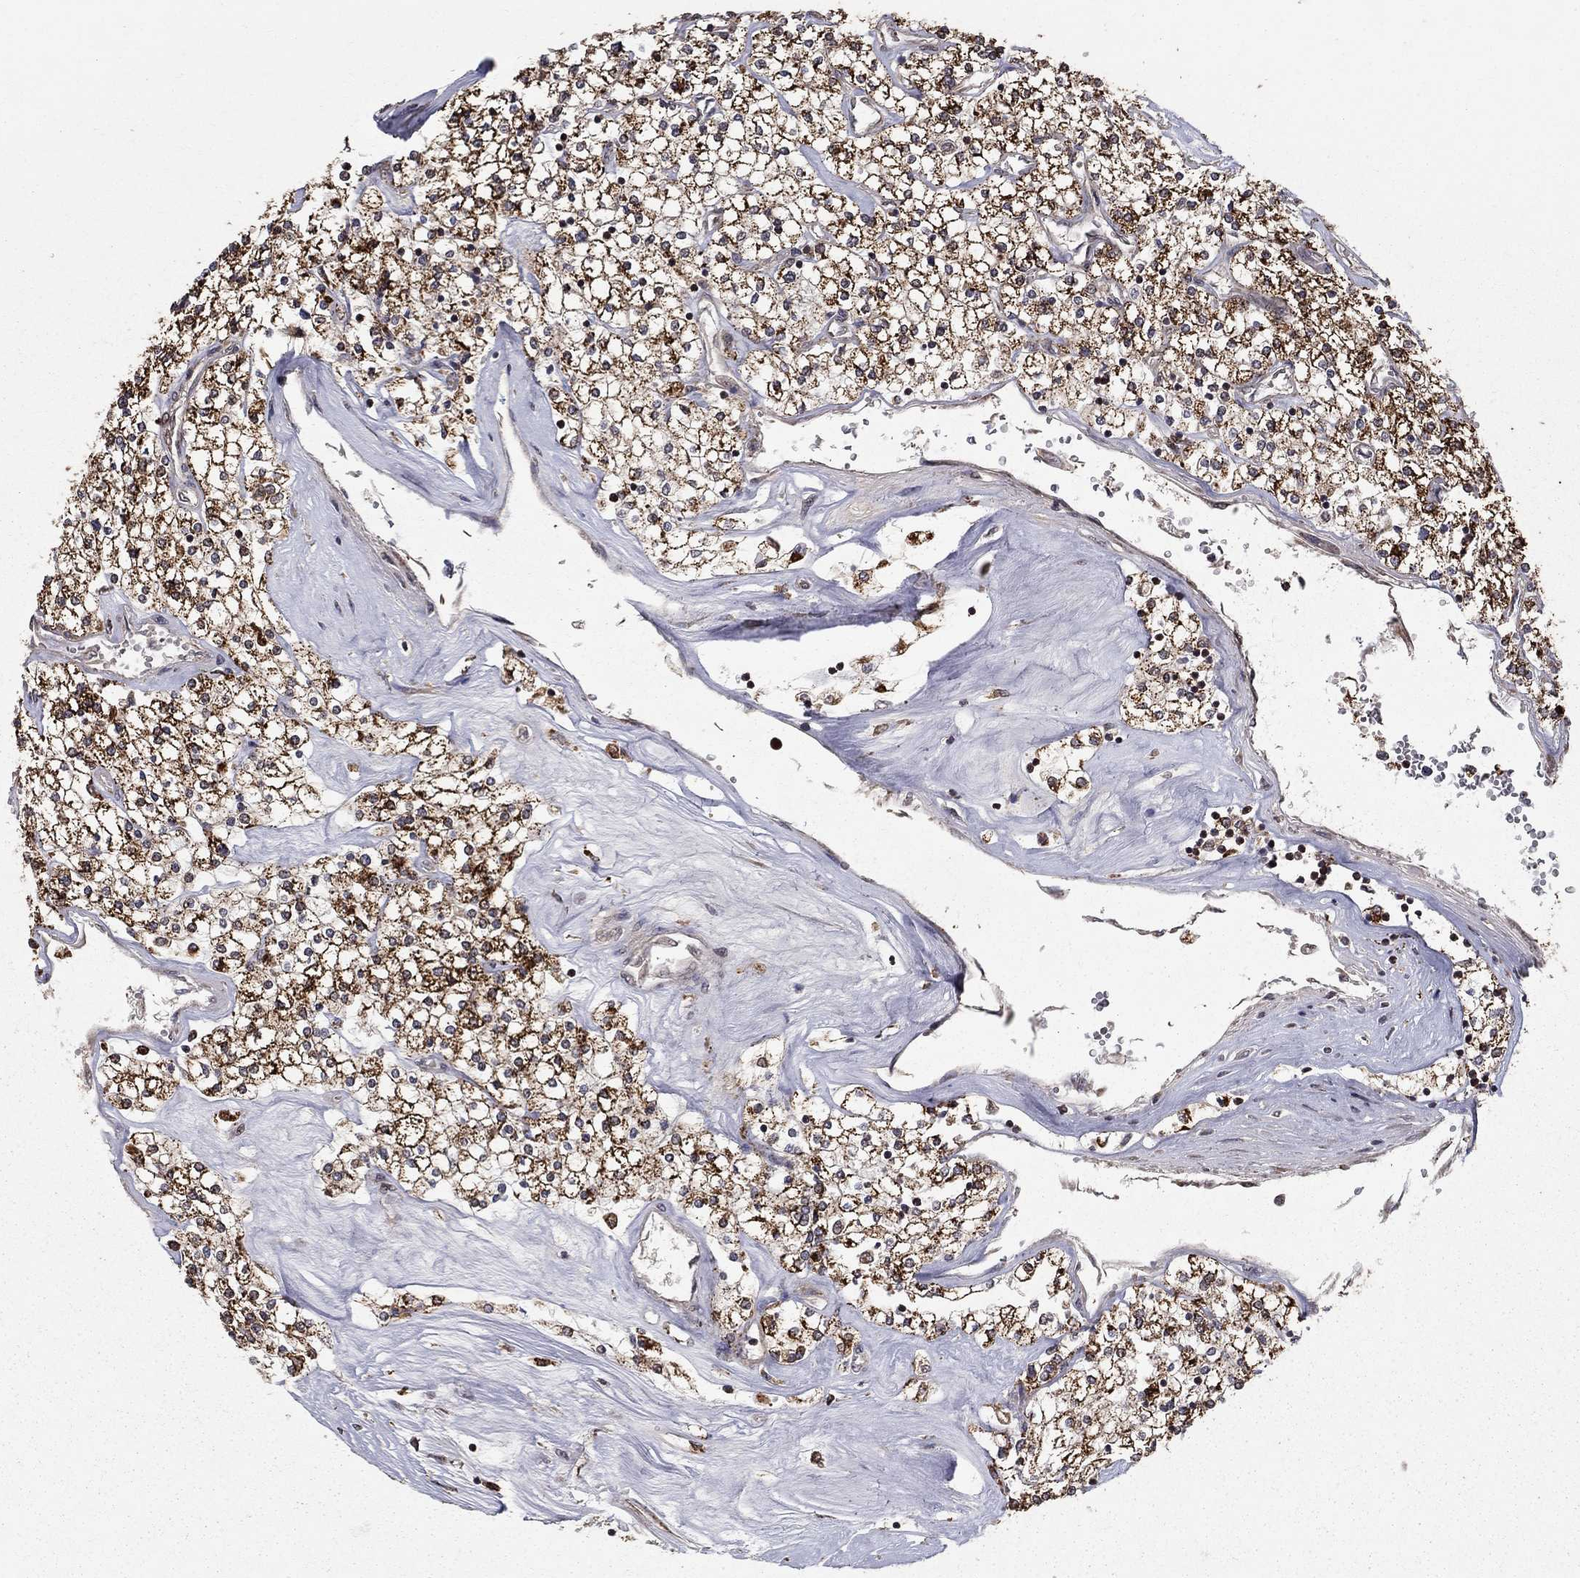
{"staining": {"intensity": "strong", "quantity": ">75%", "location": "cytoplasmic/membranous"}, "tissue": "renal cancer", "cell_type": "Tumor cells", "image_type": "cancer", "snomed": [{"axis": "morphology", "description": "Adenocarcinoma, NOS"}, {"axis": "topography", "description": "Kidney"}], "caption": "Immunohistochemical staining of human adenocarcinoma (renal) exhibits high levels of strong cytoplasmic/membranous staining in about >75% of tumor cells.", "gene": "ACOT13", "patient": {"sex": "male", "age": 80}}